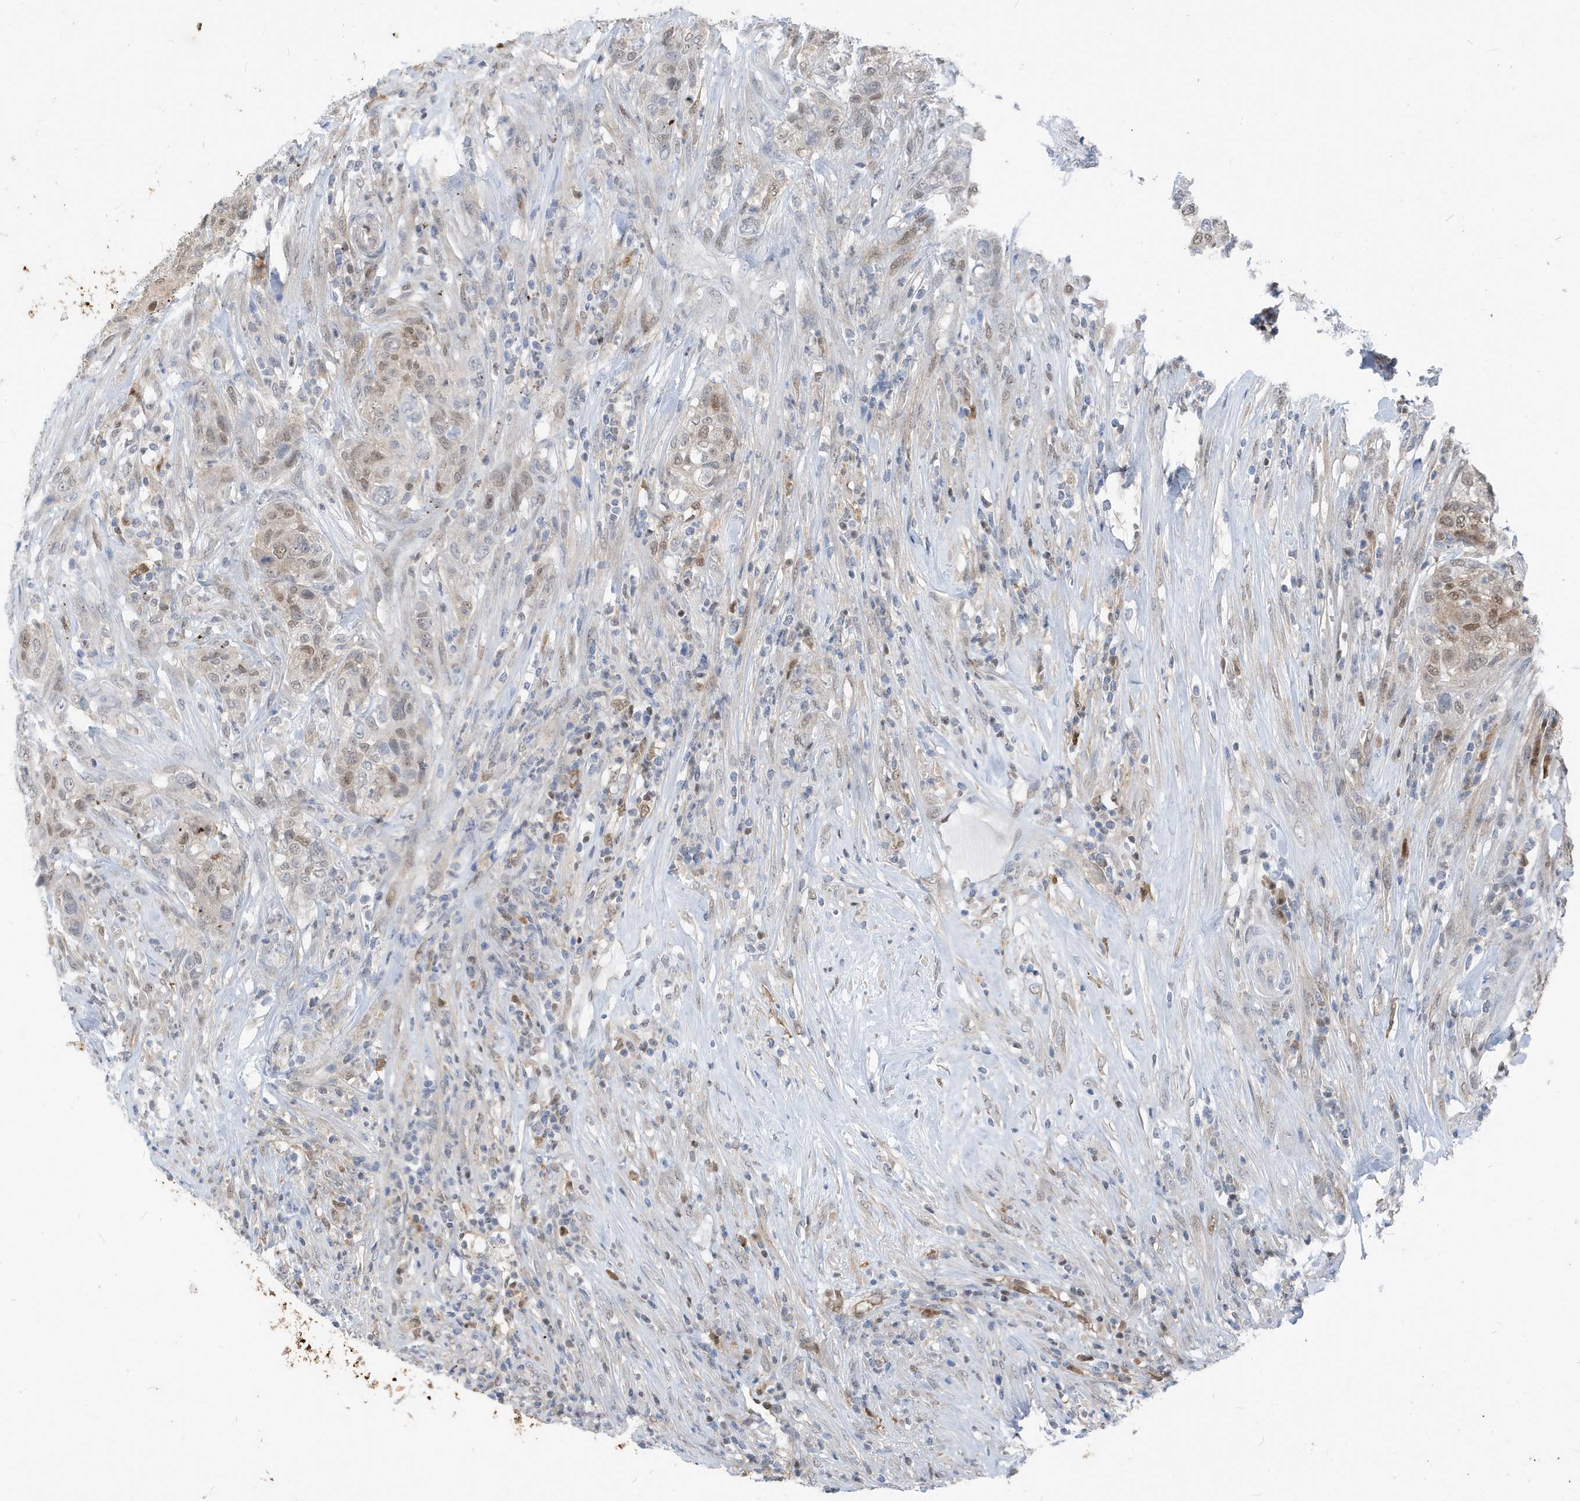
{"staining": {"intensity": "weak", "quantity": ">75%", "location": "nuclear"}, "tissue": "urothelial cancer", "cell_type": "Tumor cells", "image_type": "cancer", "snomed": [{"axis": "morphology", "description": "Urothelial carcinoma, High grade"}, {"axis": "topography", "description": "Urinary bladder"}], "caption": "Immunohistochemistry (IHC) staining of urothelial carcinoma (high-grade), which displays low levels of weak nuclear expression in about >75% of tumor cells indicating weak nuclear protein staining. The staining was performed using DAB (3,3'-diaminobenzidine) (brown) for protein detection and nuclei were counterstained in hematoxylin (blue).", "gene": "NCOA7", "patient": {"sex": "male", "age": 35}}